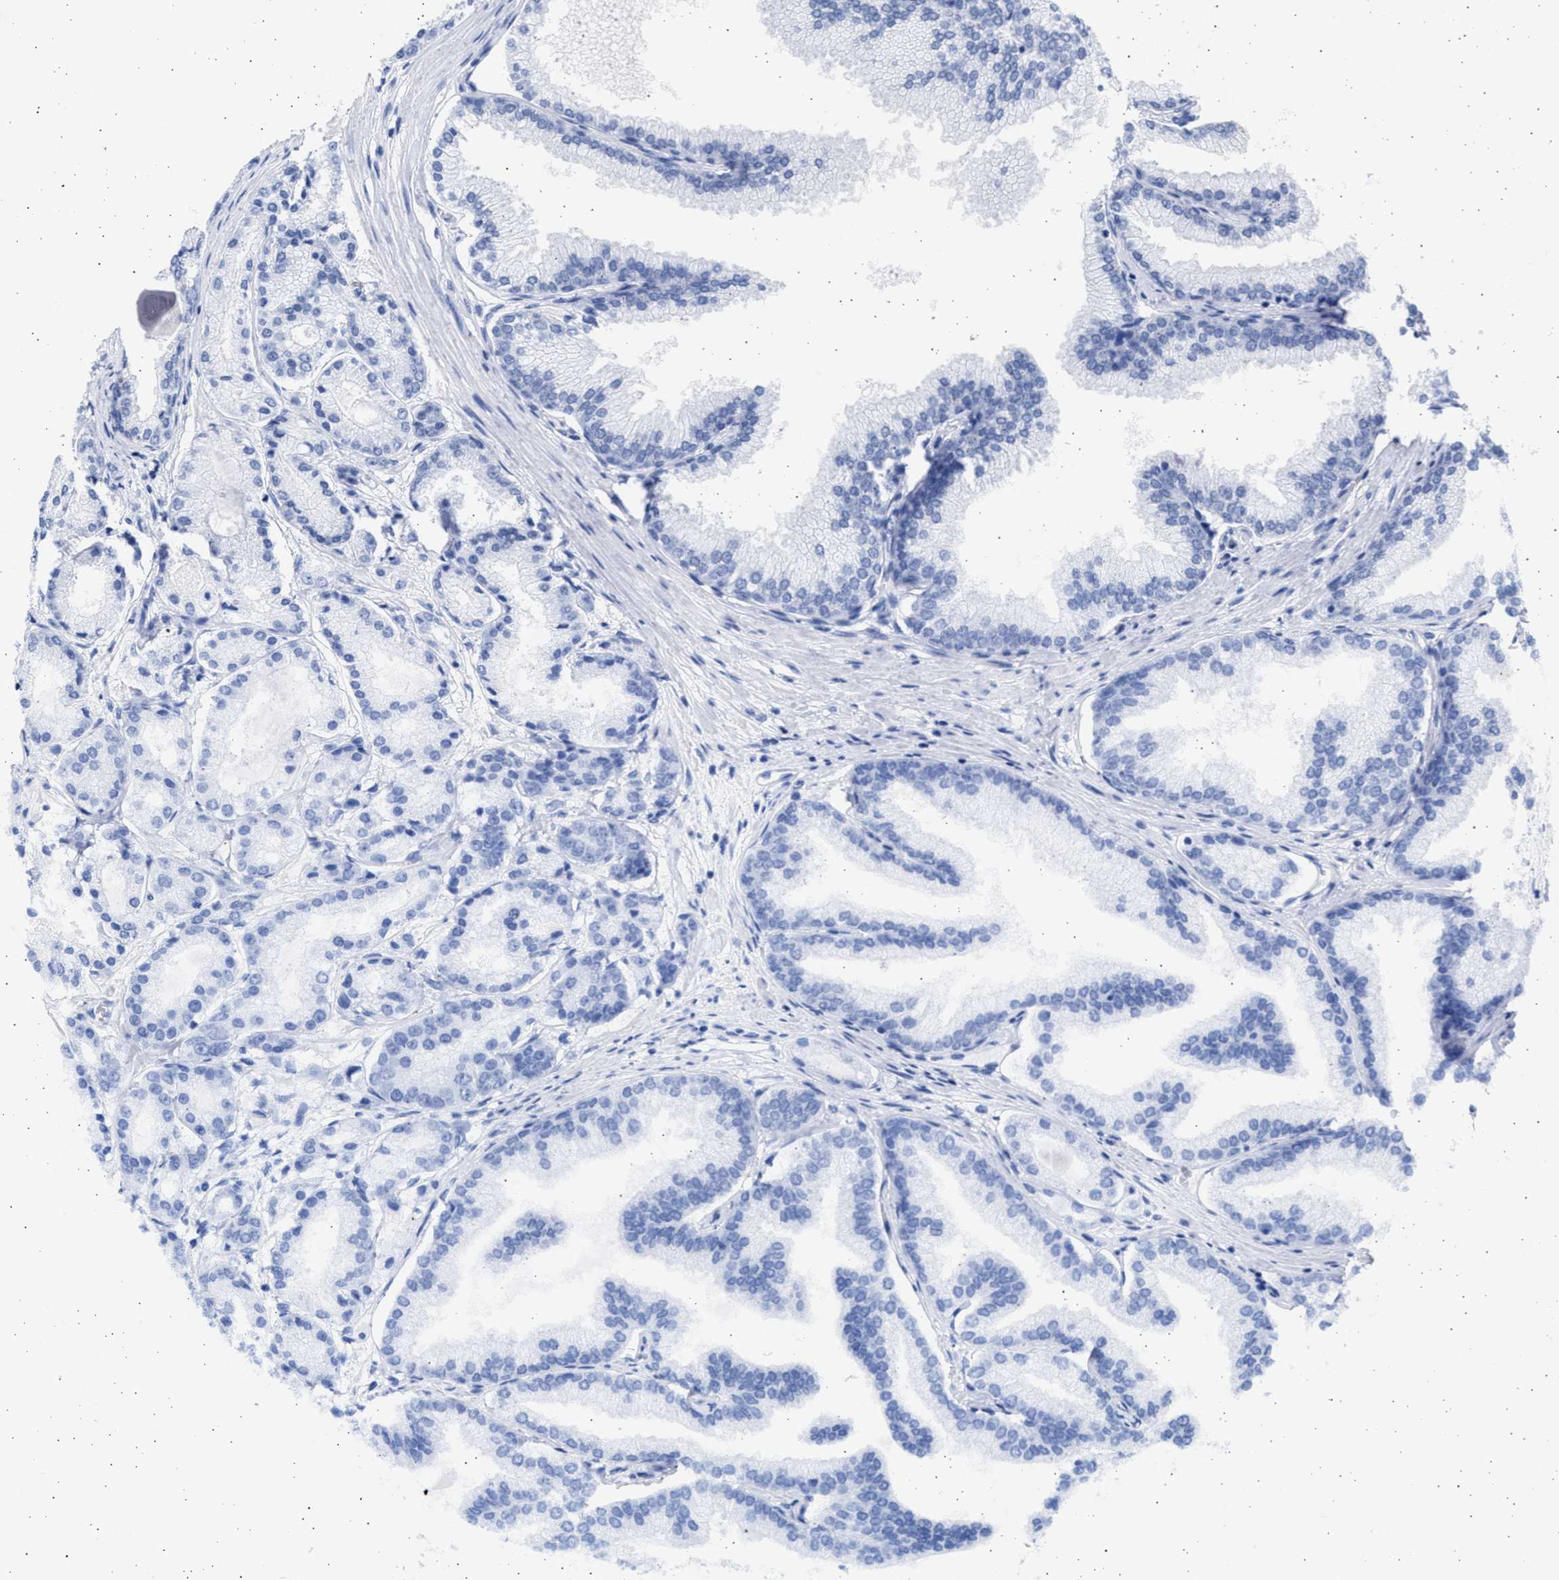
{"staining": {"intensity": "negative", "quantity": "none", "location": "none"}, "tissue": "prostate cancer", "cell_type": "Tumor cells", "image_type": "cancer", "snomed": [{"axis": "morphology", "description": "Adenocarcinoma, High grade"}, {"axis": "topography", "description": "Prostate"}], "caption": "IHC image of neoplastic tissue: human prostate cancer (adenocarcinoma (high-grade)) stained with DAB (3,3'-diaminobenzidine) exhibits no significant protein staining in tumor cells.", "gene": "ALDOC", "patient": {"sex": "male", "age": 59}}